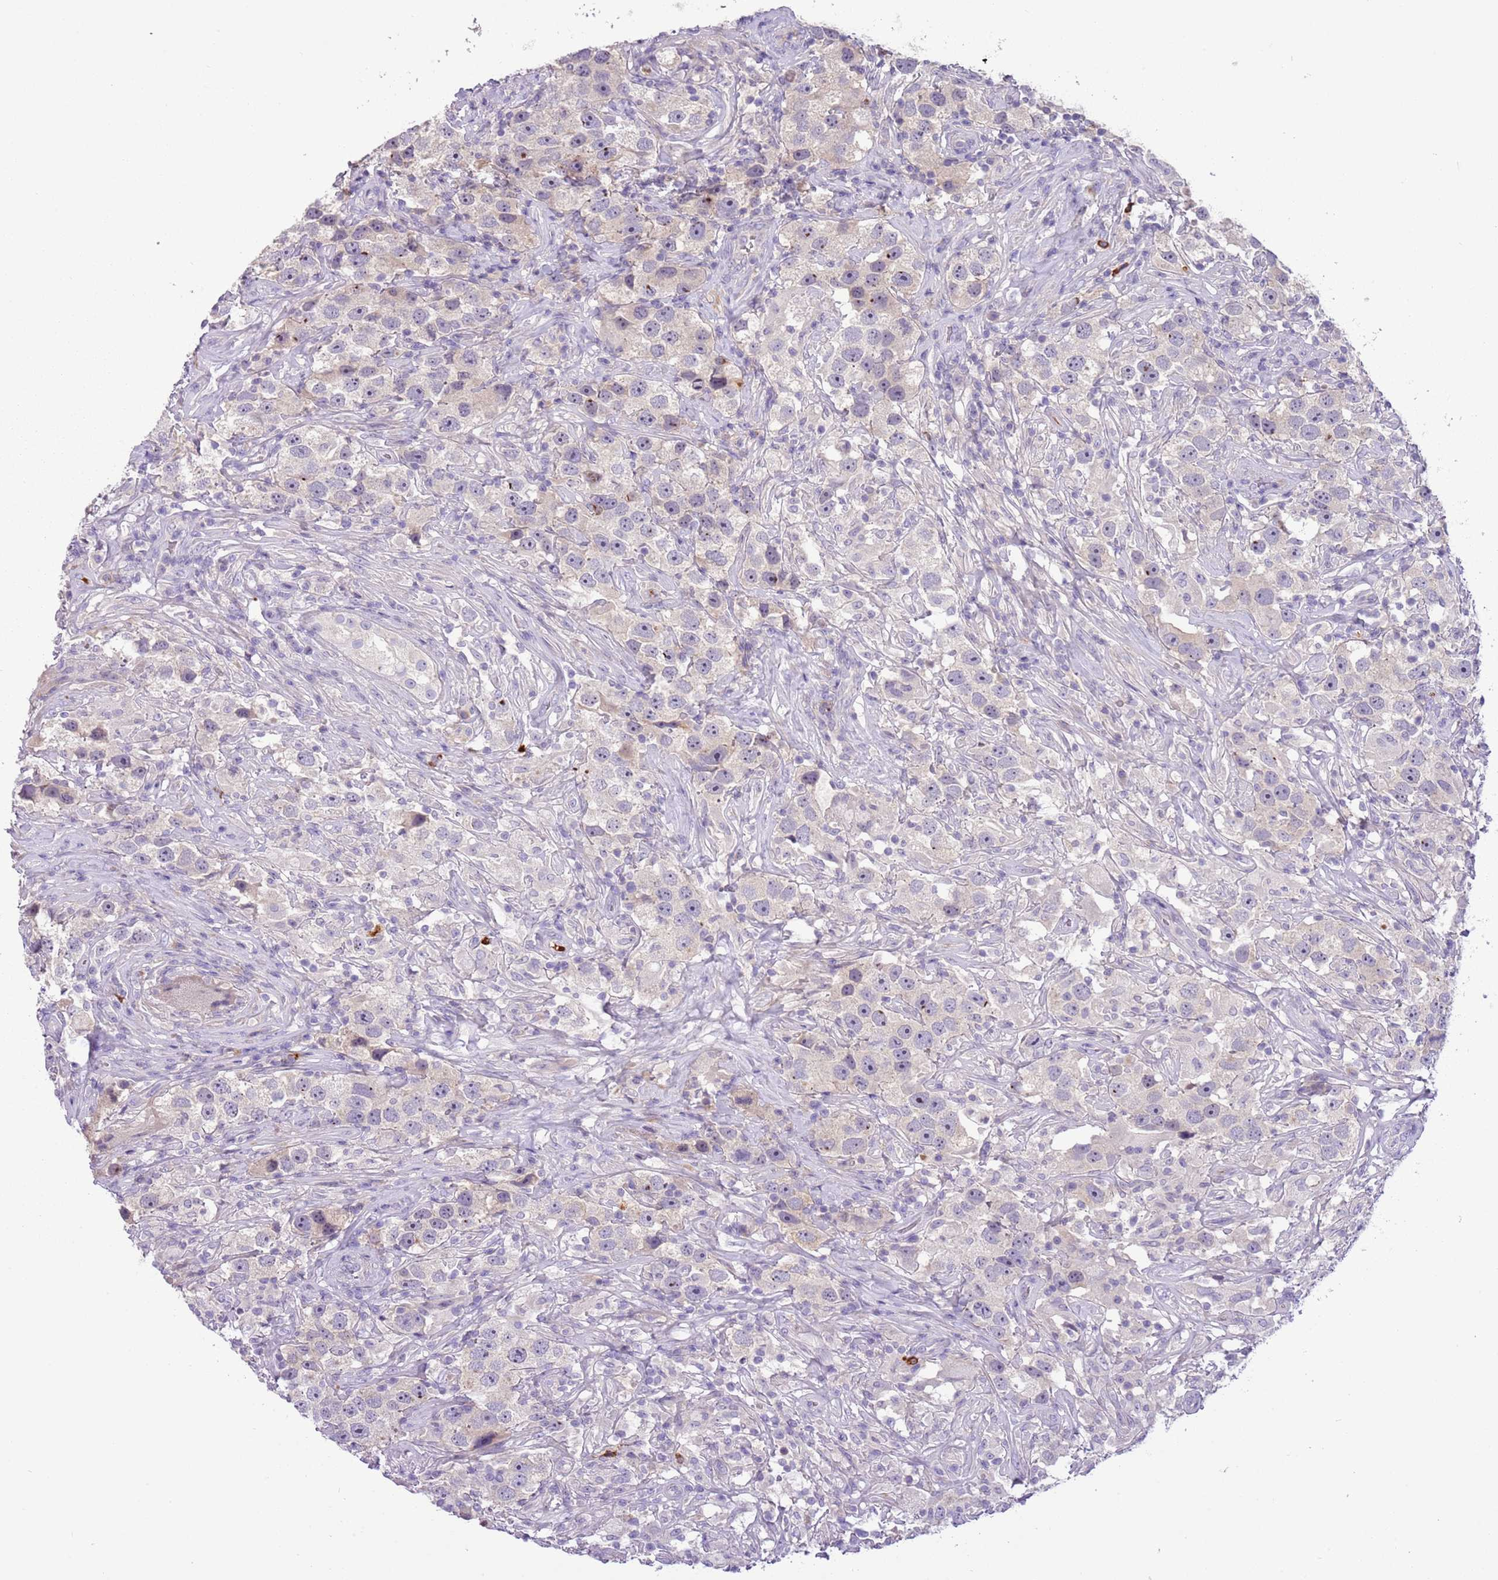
{"staining": {"intensity": "weak", "quantity": "<25%", "location": "nuclear"}, "tissue": "testis cancer", "cell_type": "Tumor cells", "image_type": "cancer", "snomed": [{"axis": "morphology", "description": "Seminoma, NOS"}, {"axis": "topography", "description": "Testis"}], "caption": "This is an IHC histopathology image of human testis cancer. There is no staining in tumor cells.", "gene": "SCAMP5", "patient": {"sex": "male", "age": 49}}